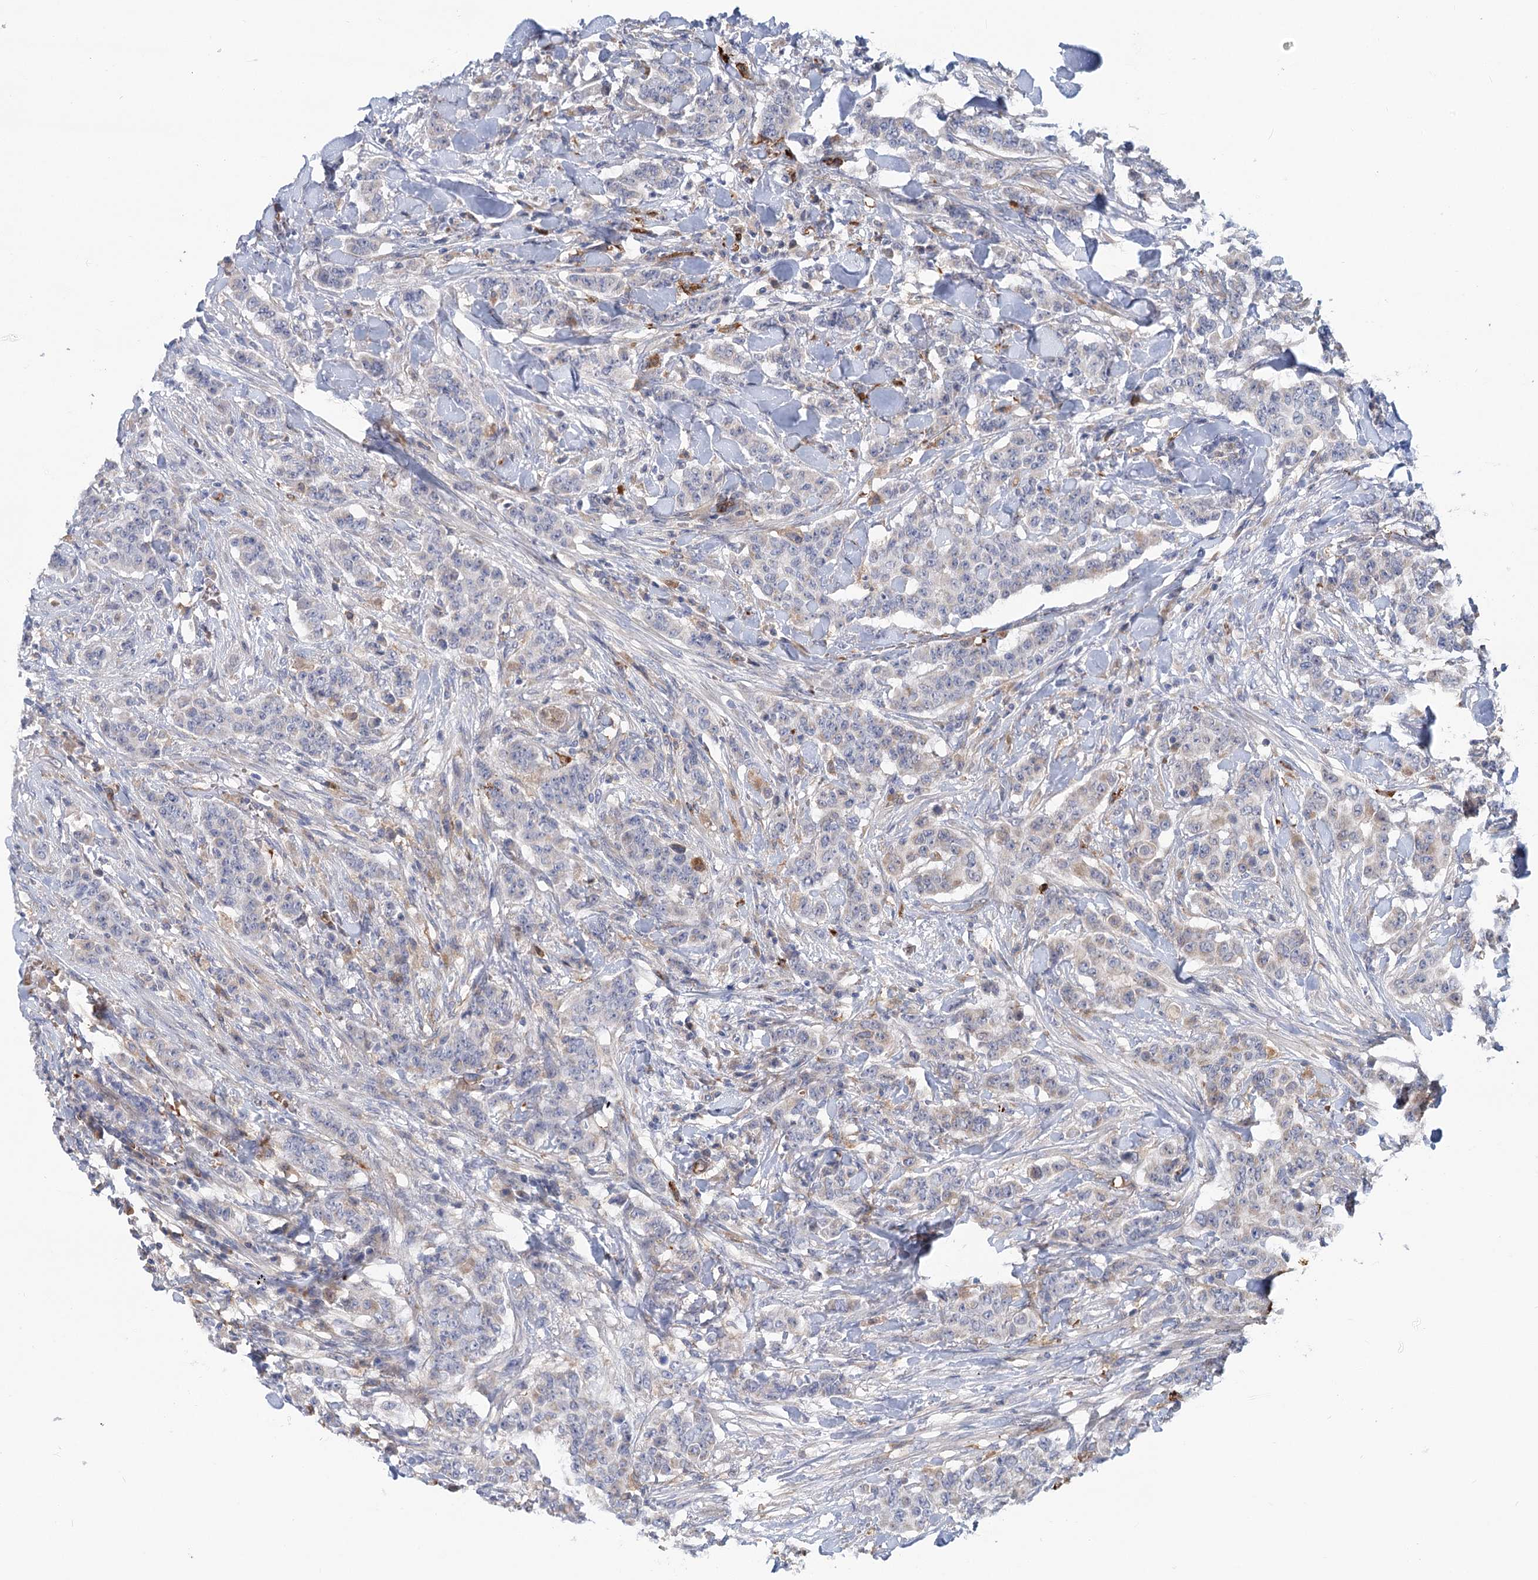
{"staining": {"intensity": "negative", "quantity": "none", "location": "none"}, "tissue": "breast cancer", "cell_type": "Tumor cells", "image_type": "cancer", "snomed": [{"axis": "morphology", "description": "Duct carcinoma"}, {"axis": "topography", "description": "Breast"}], "caption": "The IHC histopathology image has no significant positivity in tumor cells of breast cancer tissue.", "gene": "CIB4", "patient": {"sex": "female", "age": 40}}